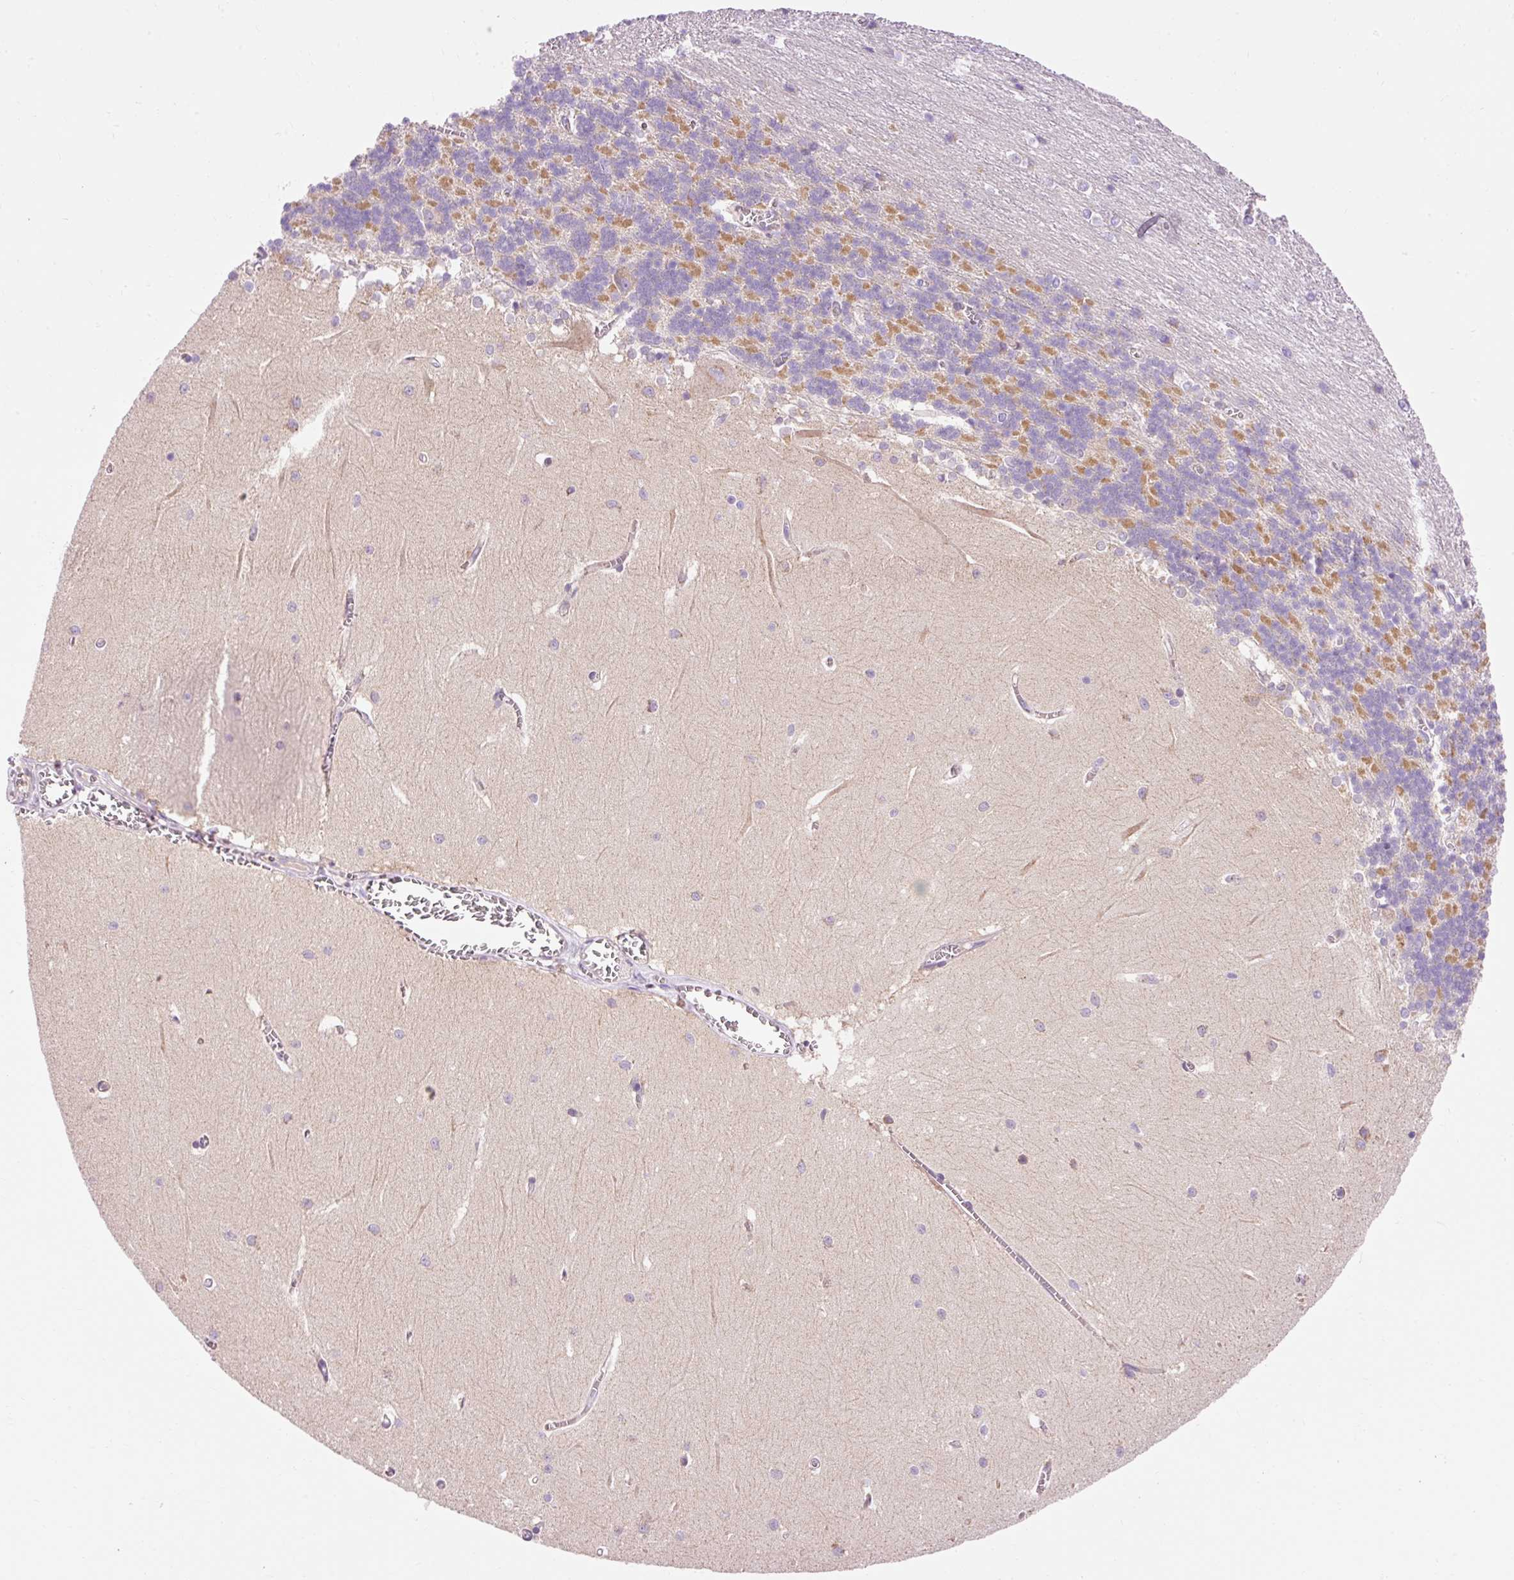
{"staining": {"intensity": "moderate", "quantity": "<25%", "location": "cytoplasmic/membranous"}, "tissue": "cerebellum", "cell_type": "Cells in granular layer", "image_type": "normal", "snomed": [{"axis": "morphology", "description": "Normal tissue, NOS"}, {"axis": "topography", "description": "Cerebellum"}], "caption": "An immunohistochemistry (IHC) histopathology image of benign tissue is shown. Protein staining in brown shows moderate cytoplasmic/membranous positivity in cerebellum within cells in granular layer.", "gene": "IMMT", "patient": {"sex": "male", "age": 37}}